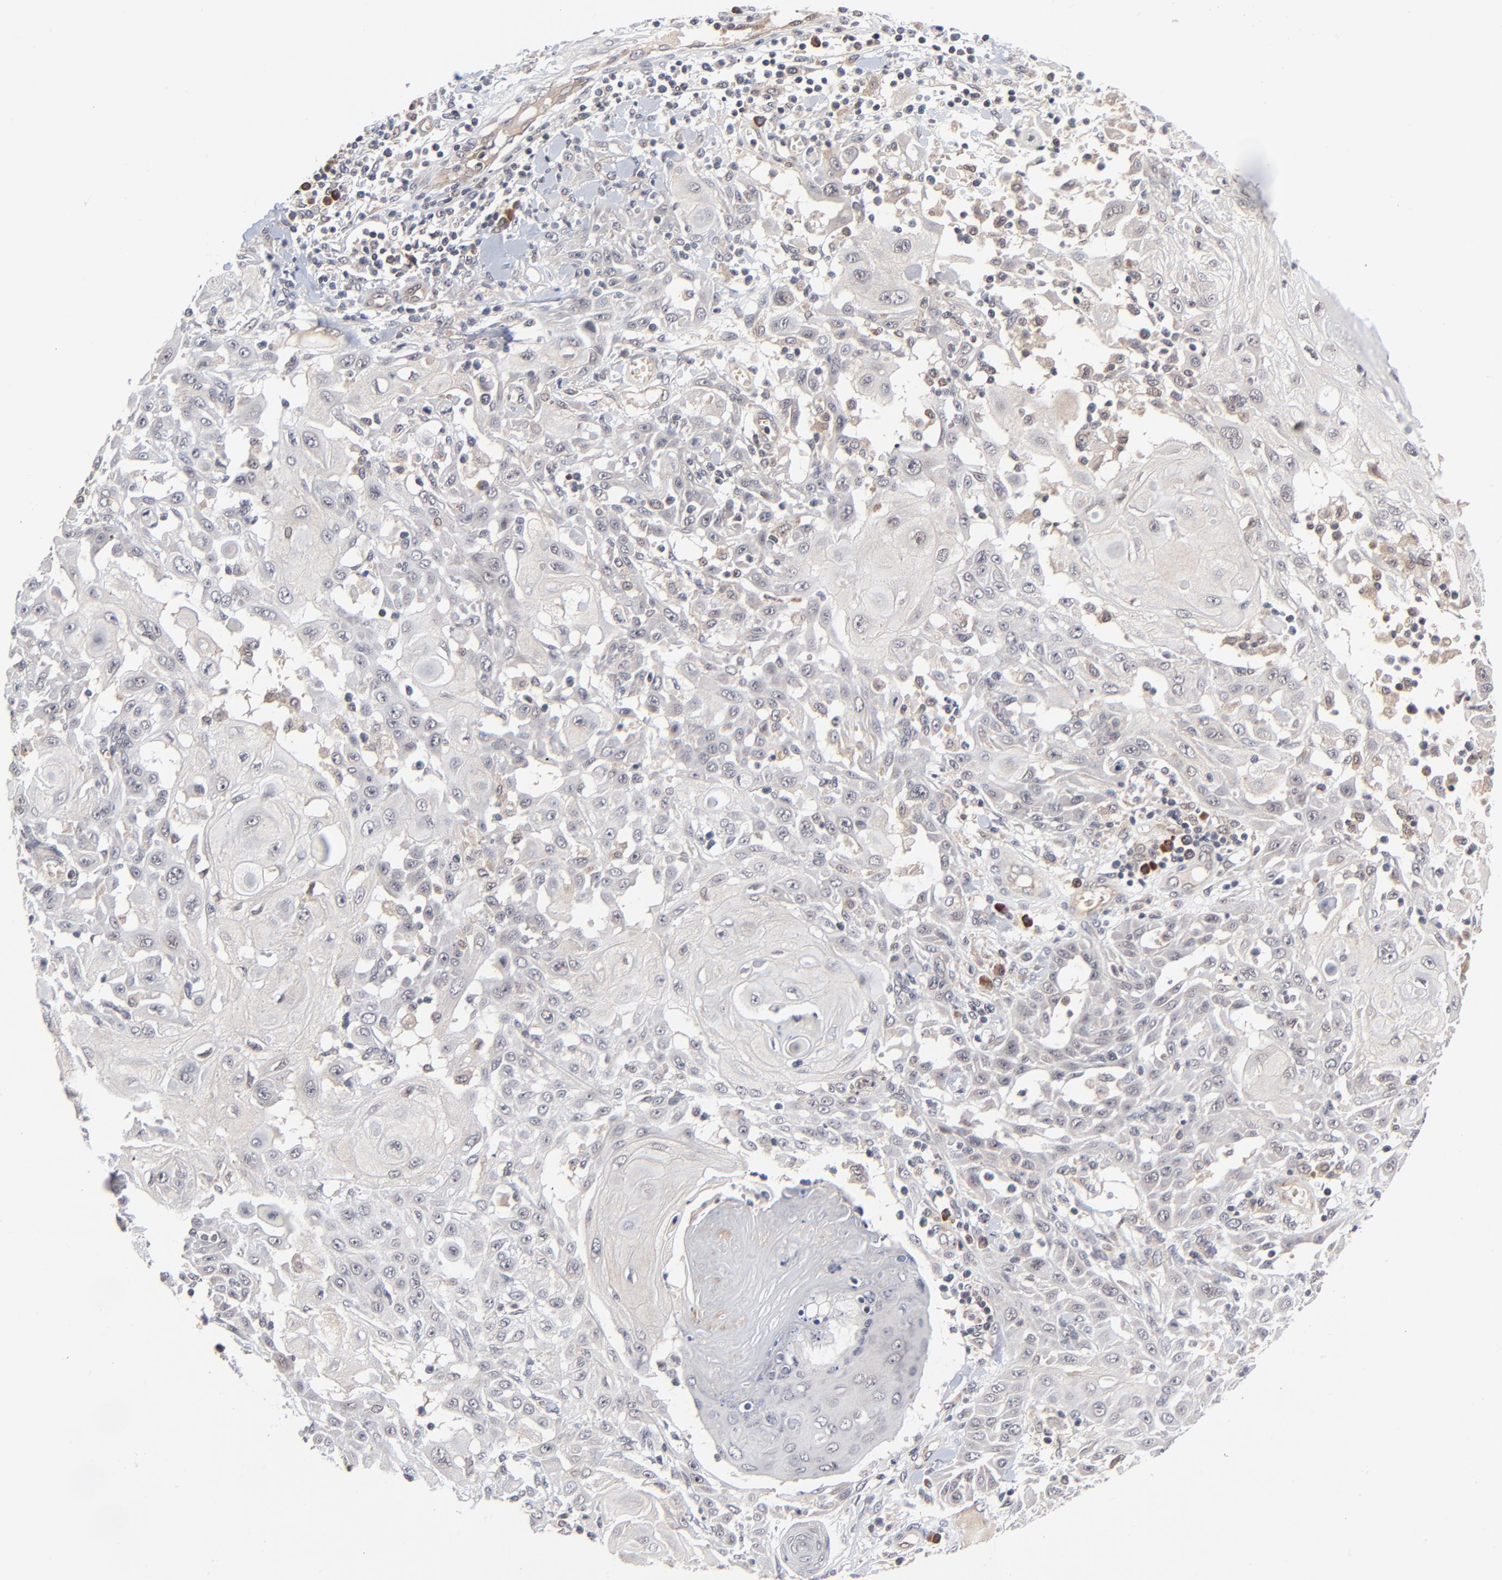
{"staining": {"intensity": "negative", "quantity": "none", "location": "none"}, "tissue": "skin cancer", "cell_type": "Tumor cells", "image_type": "cancer", "snomed": [{"axis": "morphology", "description": "Squamous cell carcinoma, NOS"}, {"axis": "topography", "description": "Skin"}], "caption": "A photomicrograph of human squamous cell carcinoma (skin) is negative for staining in tumor cells.", "gene": "CASP10", "patient": {"sex": "male", "age": 24}}